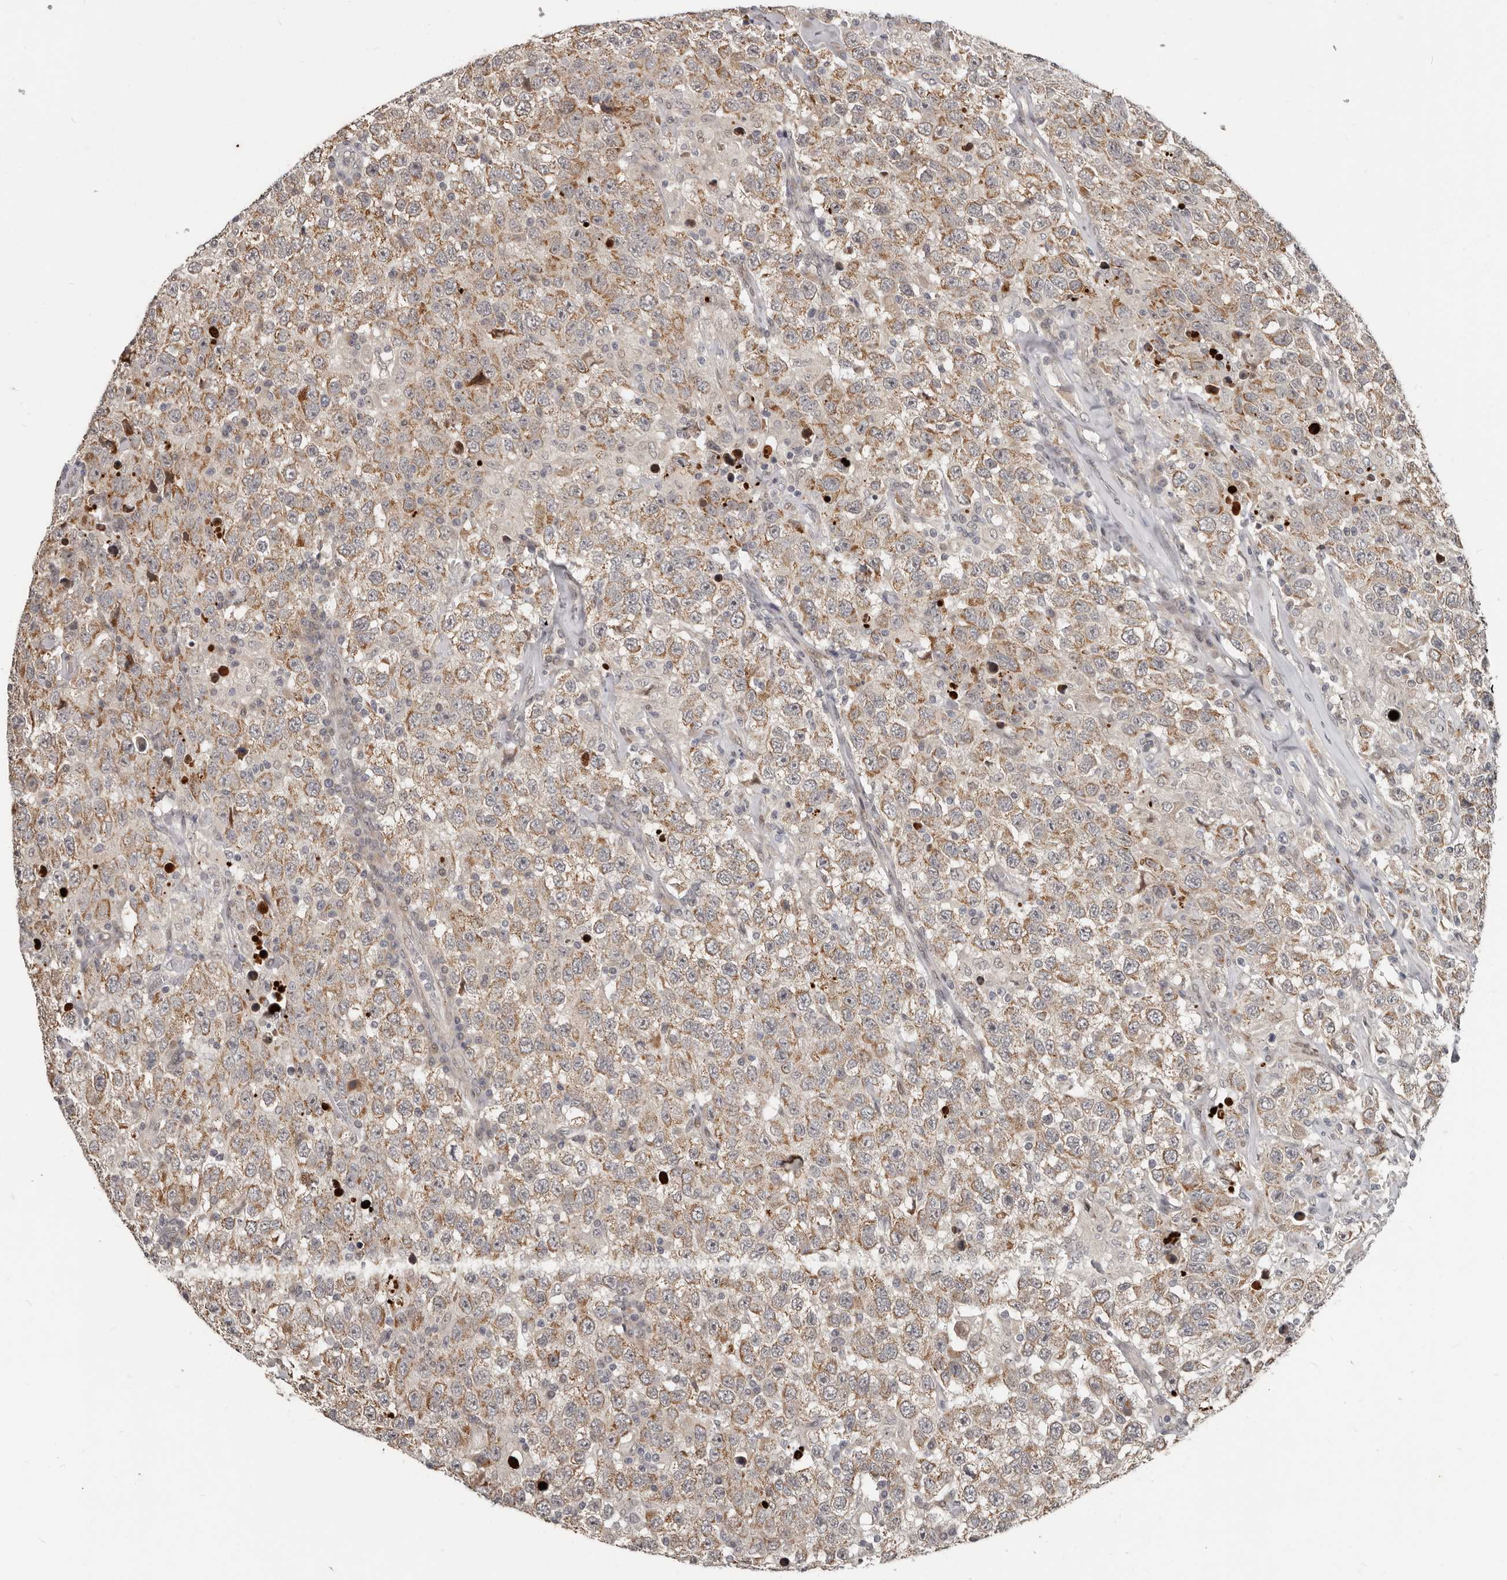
{"staining": {"intensity": "moderate", "quantity": ">75%", "location": "cytoplasmic/membranous"}, "tissue": "testis cancer", "cell_type": "Tumor cells", "image_type": "cancer", "snomed": [{"axis": "morphology", "description": "Seminoma, NOS"}, {"axis": "topography", "description": "Testis"}], "caption": "Testis cancer was stained to show a protein in brown. There is medium levels of moderate cytoplasmic/membranous expression in approximately >75% of tumor cells.", "gene": "APOL6", "patient": {"sex": "male", "age": 41}}